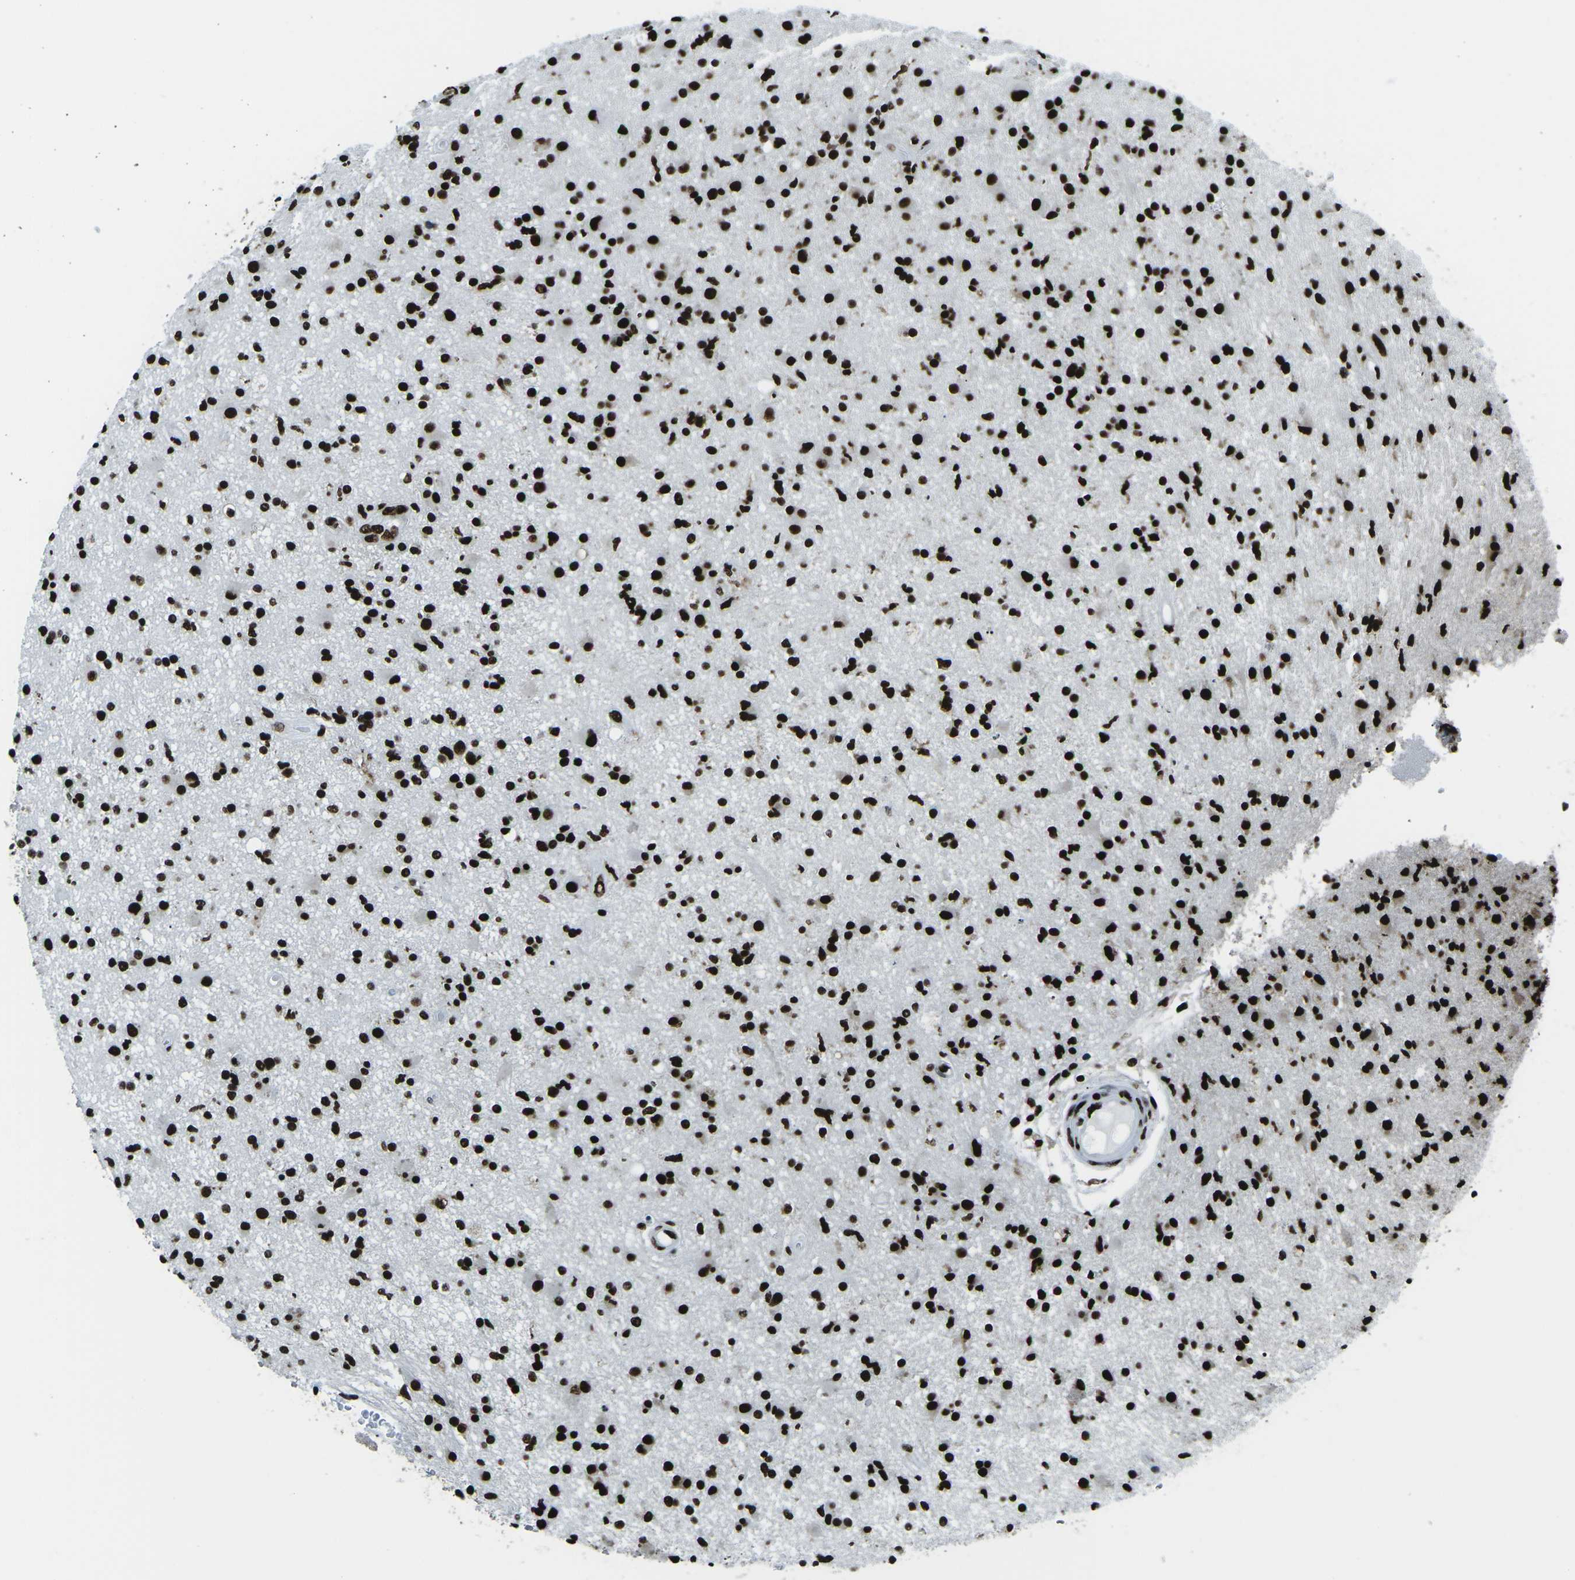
{"staining": {"intensity": "strong", "quantity": ">75%", "location": "nuclear"}, "tissue": "glioma", "cell_type": "Tumor cells", "image_type": "cancer", "snomed": [{"axis": "morphology", "description": "Glioma, malignant, High grade"}, {"axis": "topography", "description": "Brain"}], "caption": "Brown immunohistochemical staining in human glioma exhibits strong nuclear expression in approximately >75% of tumor cells.", "gene": "HNRNPL", "patient": {"sex": "male", "age": 33}}